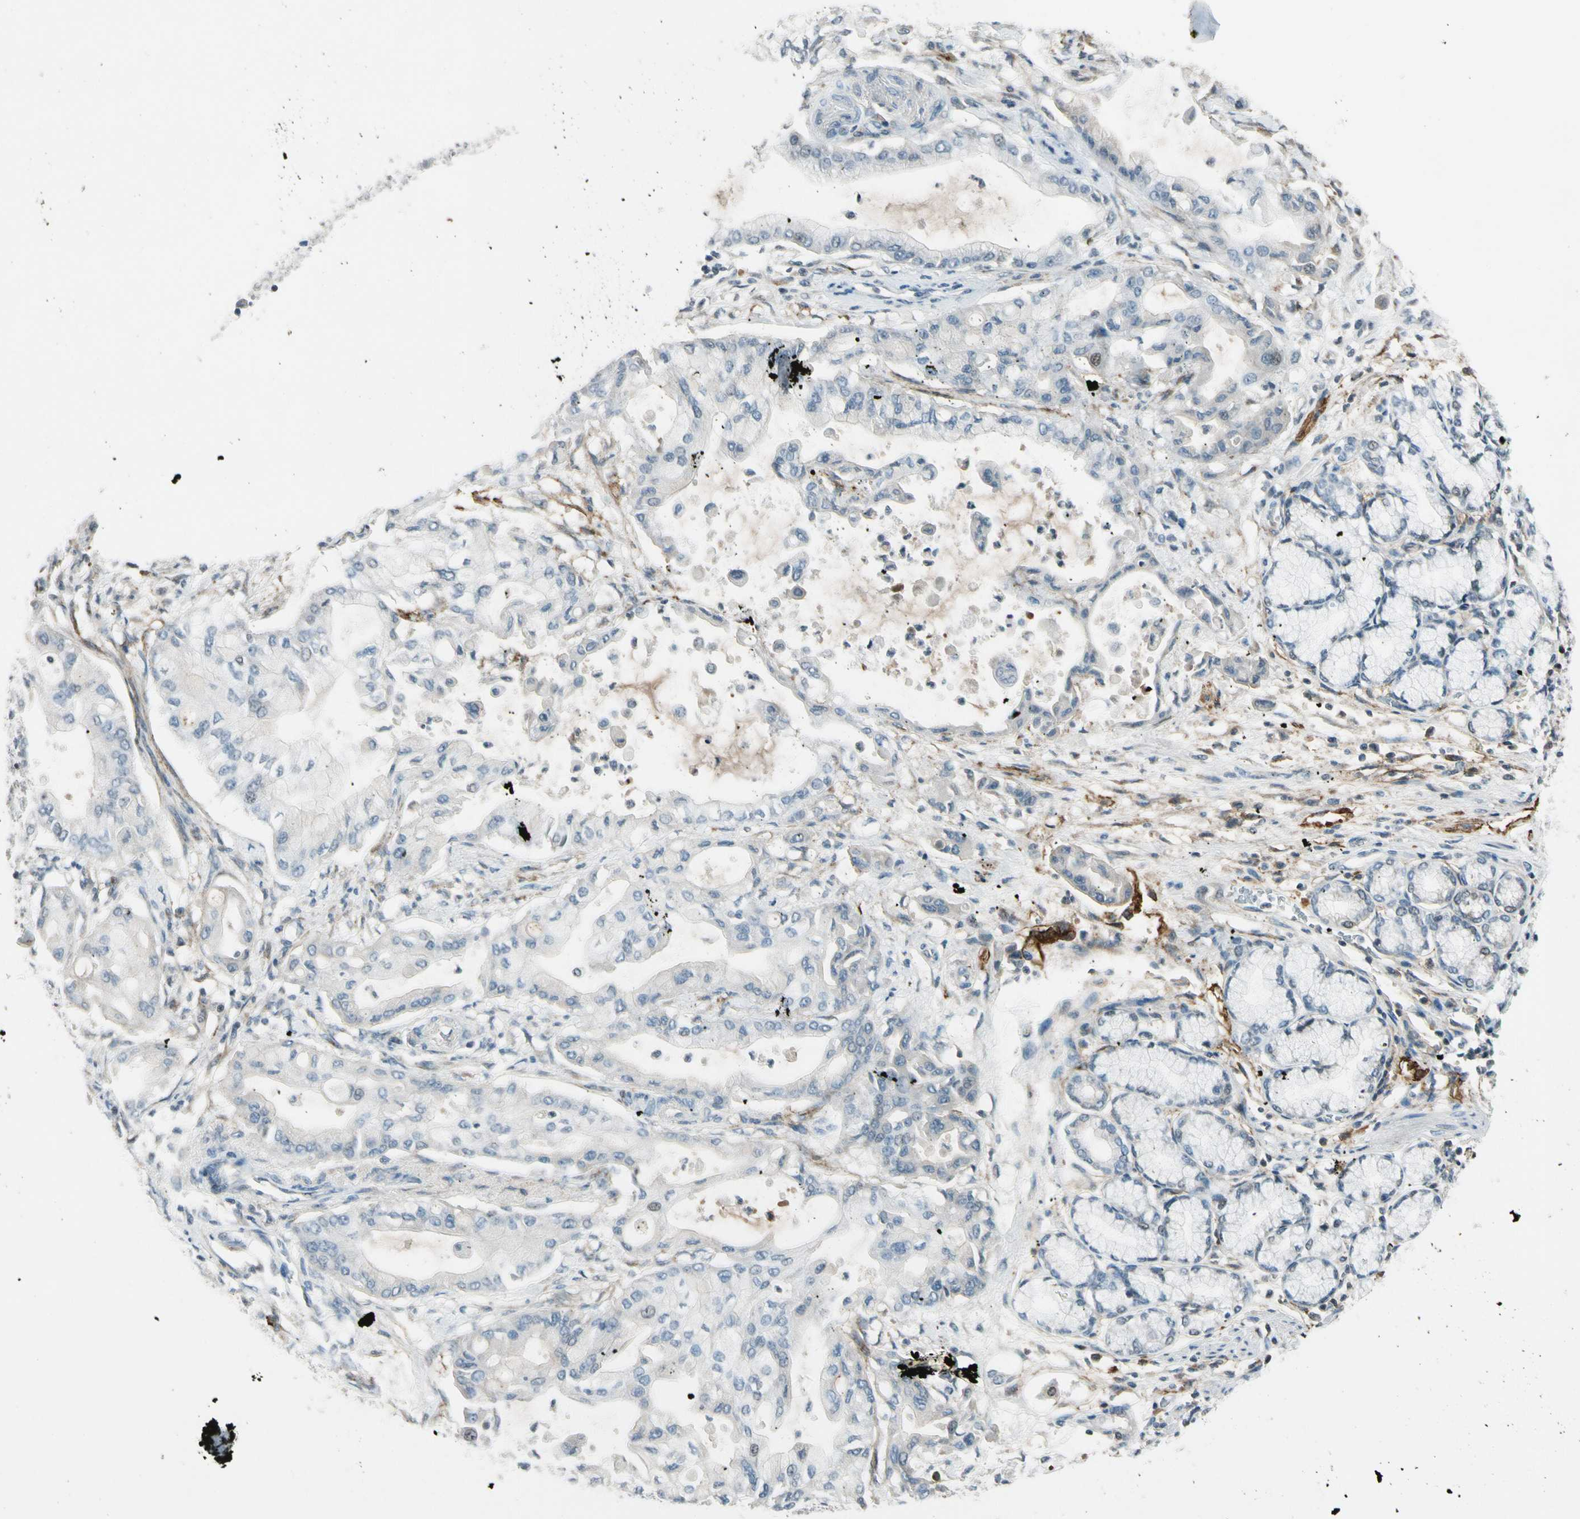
{"staining": {"intensity": "negative", "quantity": "none", "location": "none"}, "tissue": "pancreatic cancer", "cell_type": "Tumor cells", "image_type": "cancer", "snomed": [{"axis": "morphology", "description": "Adenocarcinoma, NOS"}, {"axis": "morphology", "description": "Adenocarcinoma, metastatic, NOS"}, {"axis": "topography", "description": "Lymph node"}, {"axis": "topography", "description": "Pancreas"}, {"axis": "topography", "description": "Duodenum"}], "caption": "The immunohistochemistry photomicrograph has no significant staining in tumor cells of pancreatic adenocarcinoma tissue. (Brightfield microscopy of DAB (3,3'-diaminobenzidine) IHC at high magnification).", "gene": "PDPN", "patient": {"sex": "female", "age": 64}}